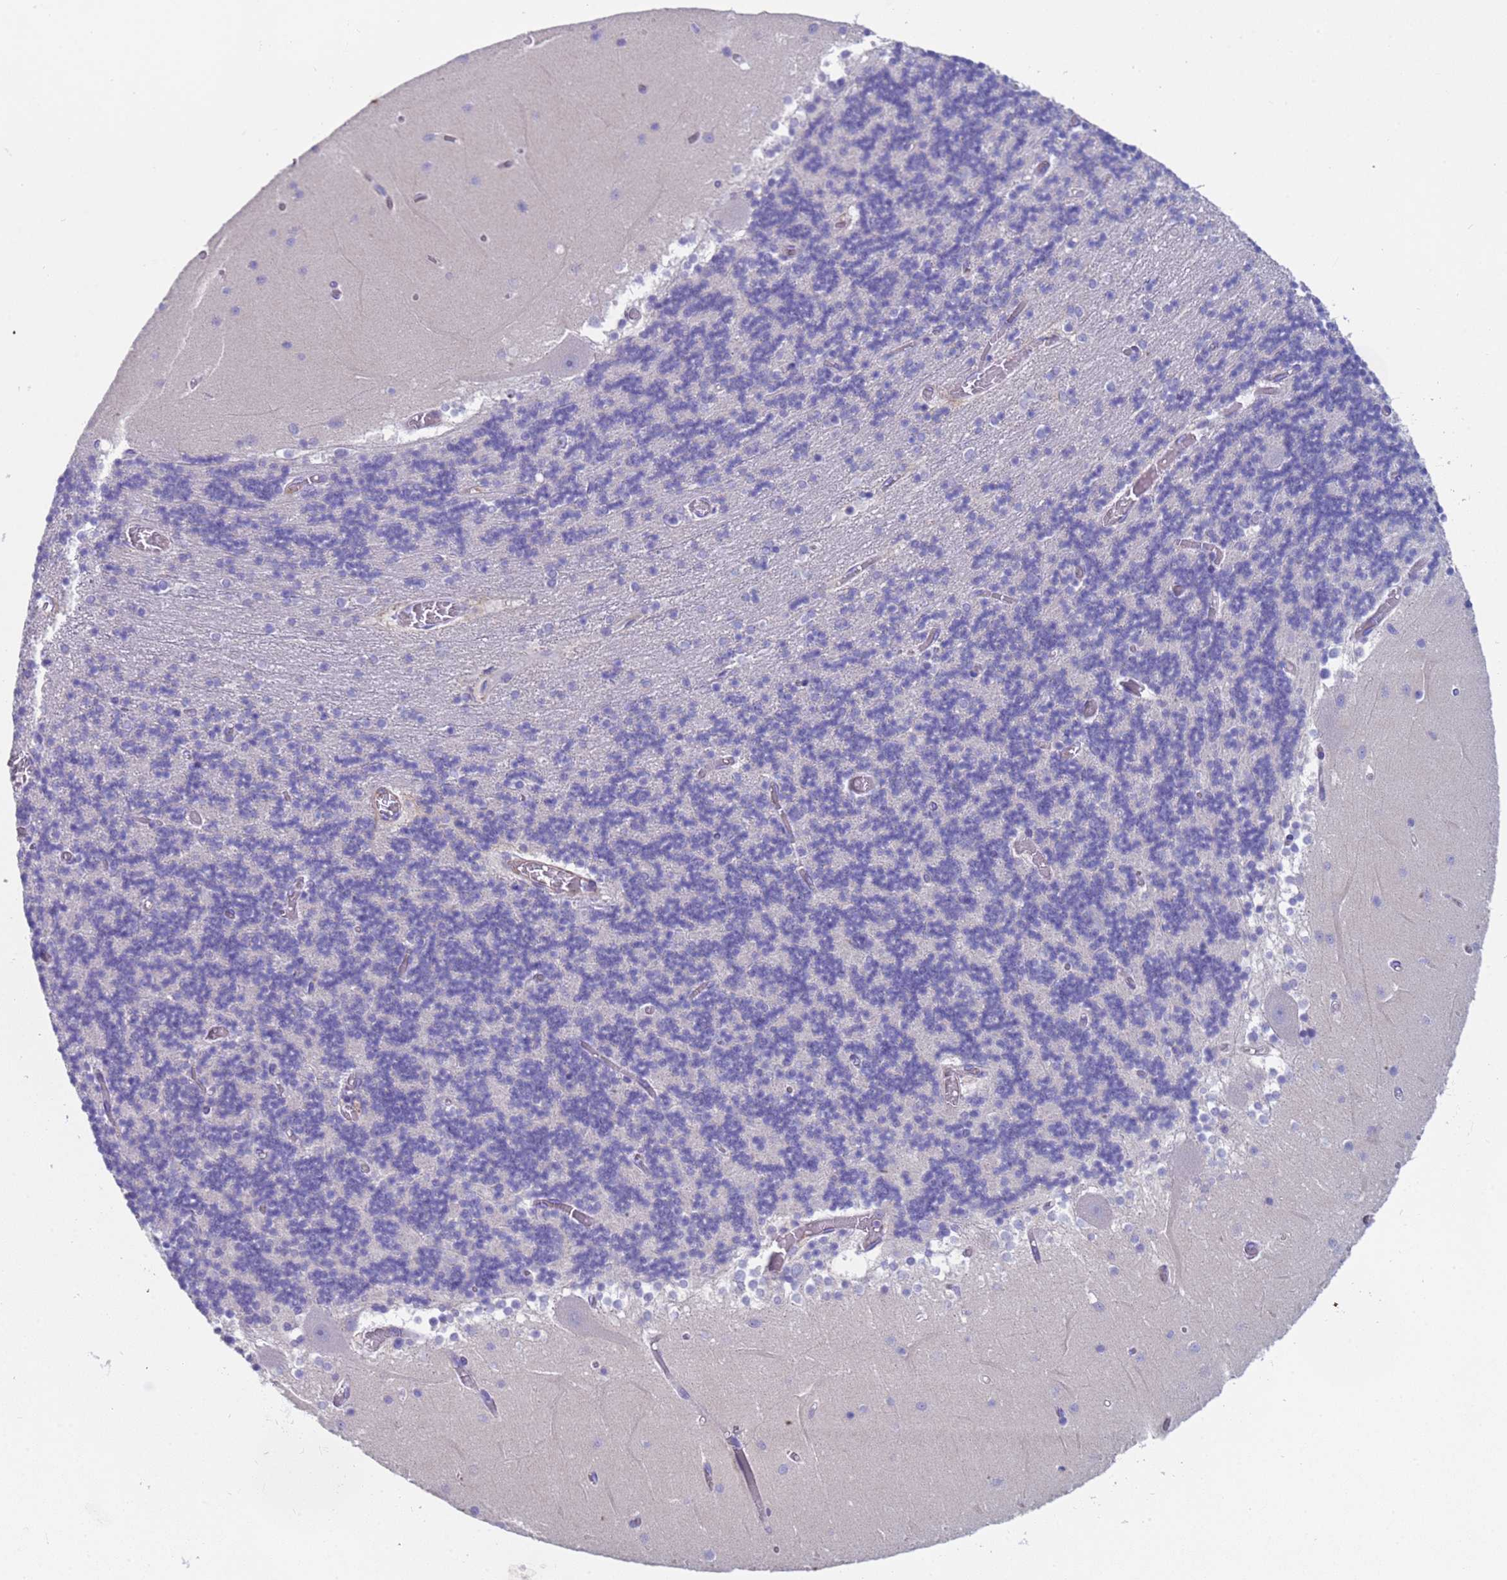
{"staining": {"intensity": "negative", "quantity": "none", "location": "none"}, "tissue": "cerebellum", "cell_type": "Cells in granular layer", "image_type": "normal", "snomed": [{"axis": "morphology", "description": "Normal tissue, NOS"}, {"axis": "topography", "description": "Cerebellum"}], "caption": "This image is of benign cerebellum stained with immunohistochemistry to label a protein in brown with the nuclei are counter-stained blue. There is no expression in cells in granular layer. (Brightfield microscopy of DAB immunohistochemistry at high magnification).", "gene": "KBTBD3", "patient": {"sex": "female", "age": 28}}